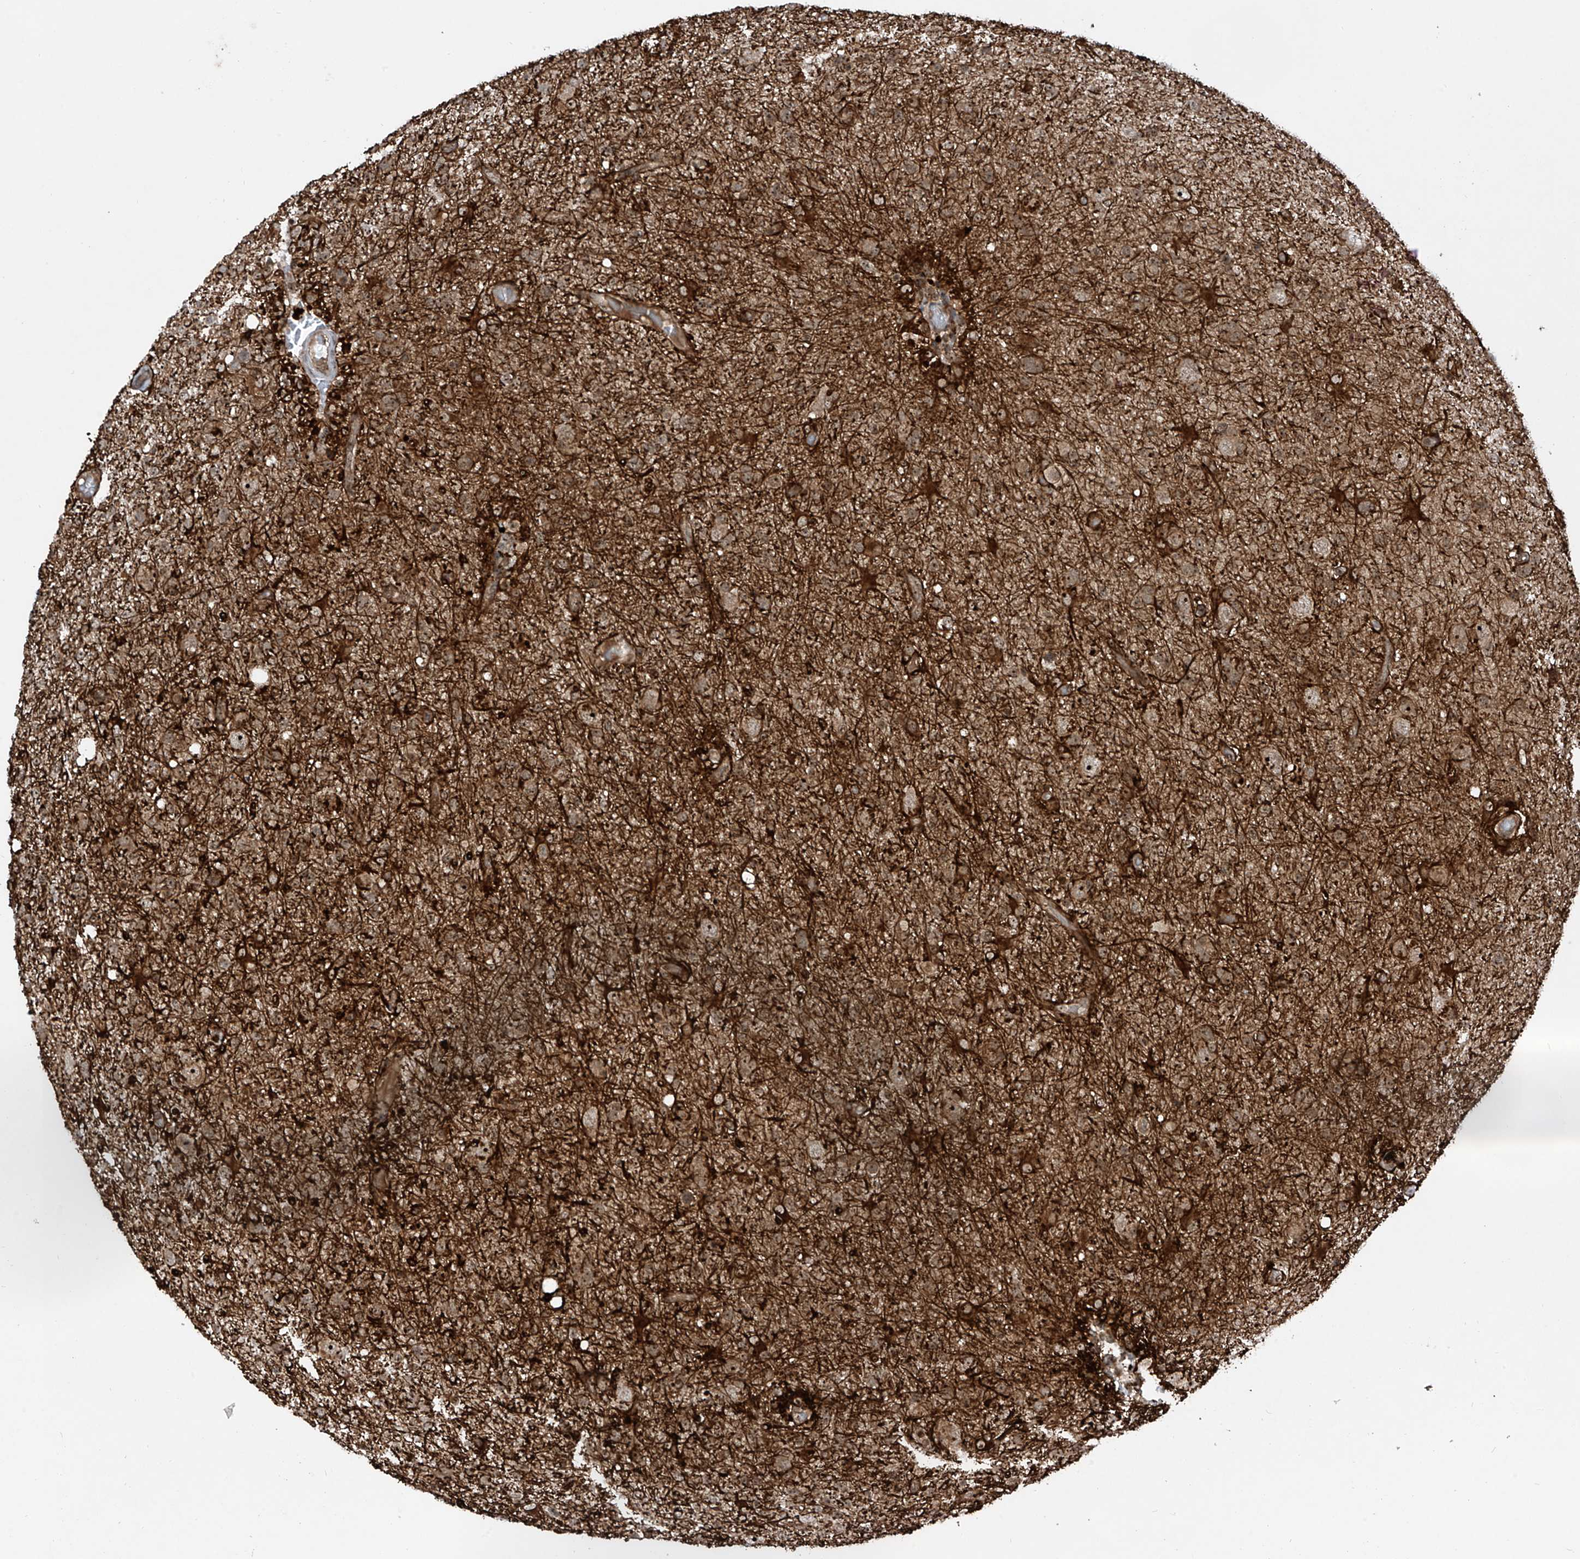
{"staining": {"intensity": "moderate", "quantity": ">75%", "location": "cytoplasmic/membranous"}, "tissue": "glioma", "cell_type": "Tumor cells", "image_type": "cancer", "snomed": [{"axis": "morphology", "description": "Glioma, malignant, High grade"}, {"axis": "topography", "description": "Brain"}], "caption": "Moderate cytoplasmic/membranous protein expression is seen in about >75% of tumor cells in glioma. Ihc stains the protein in brown and the nuclei are stained blue.", "gene": "C1orf131", "patient": {"sex": "female", "age": 57}}